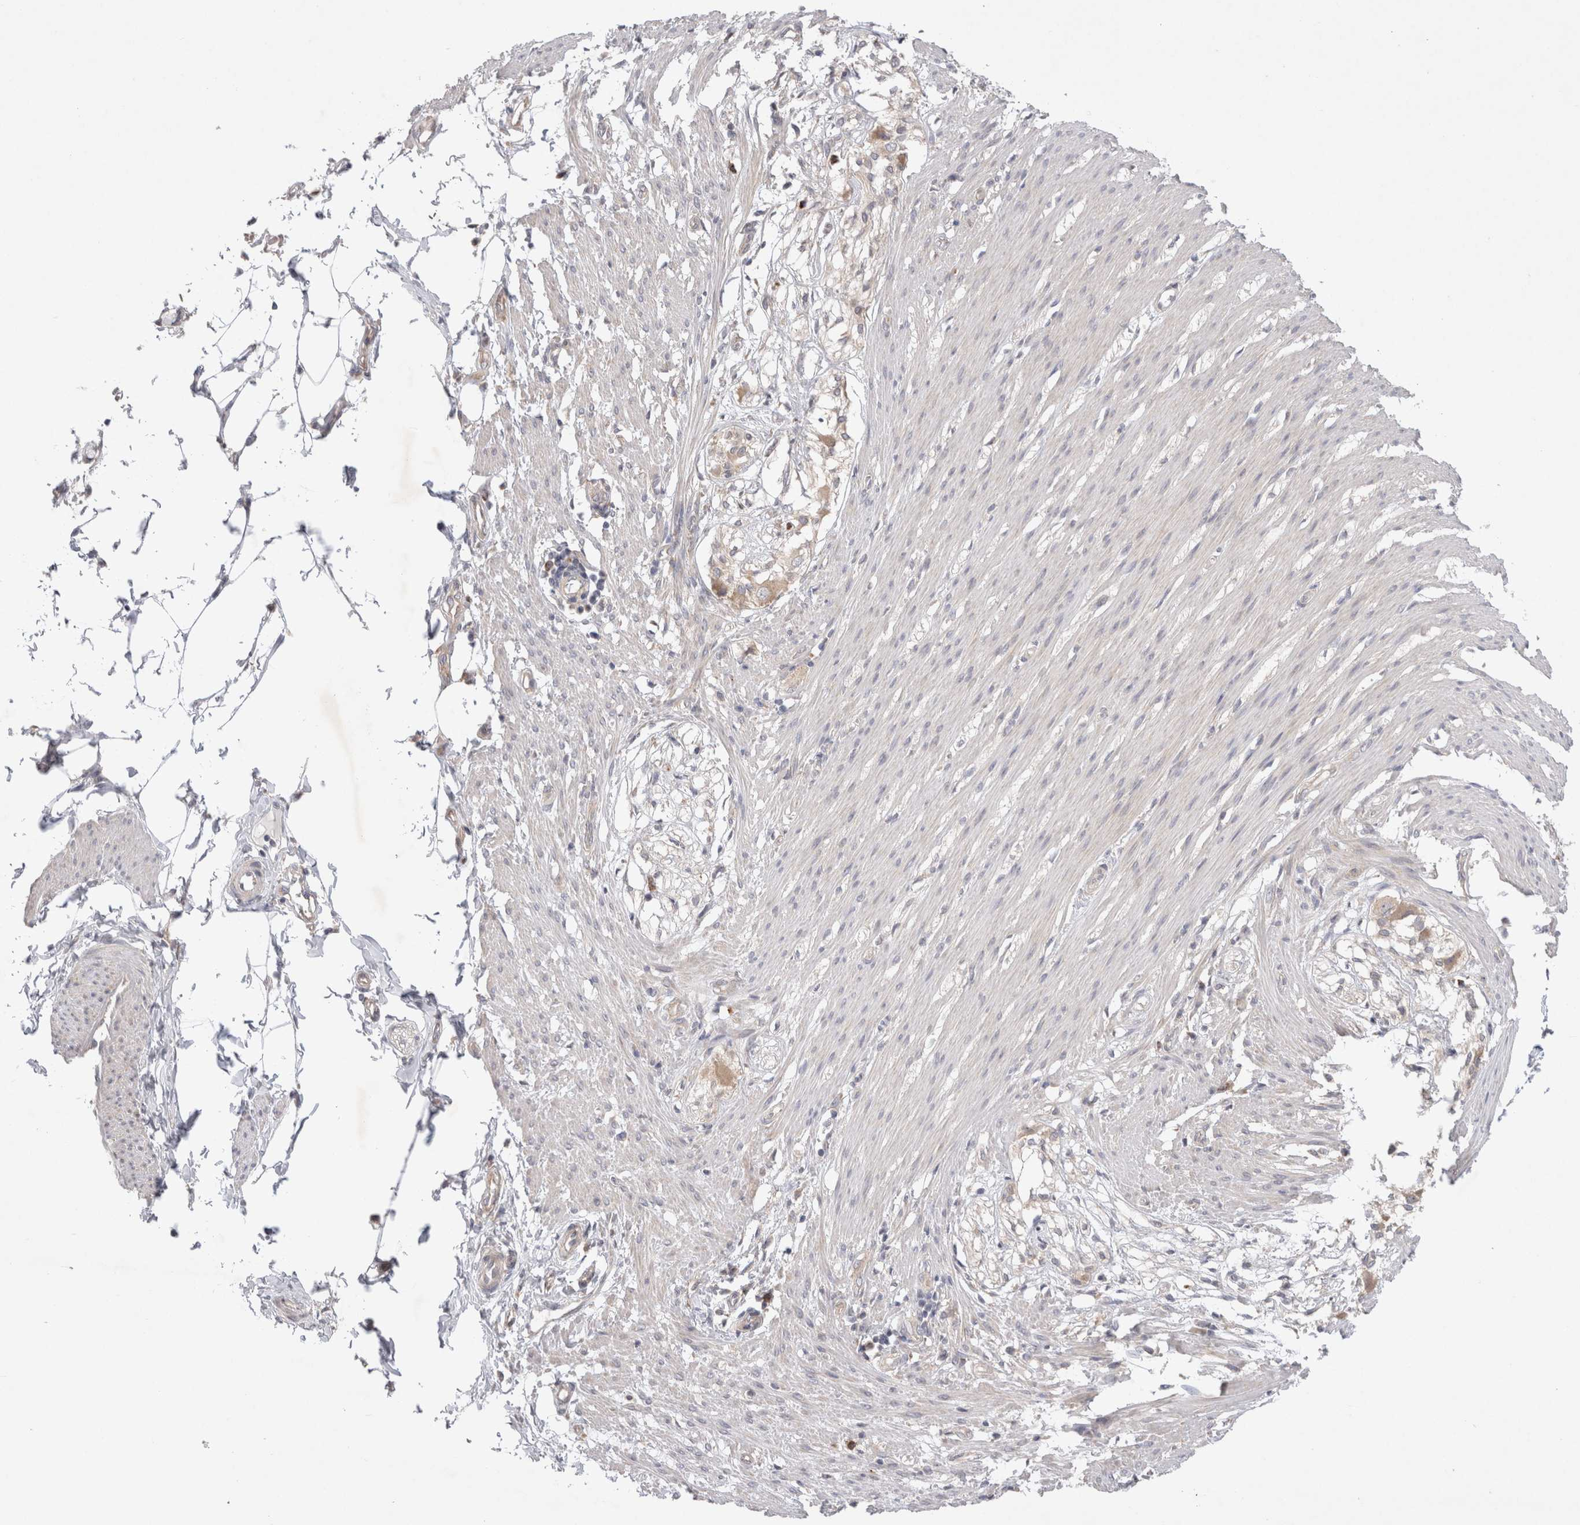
{"staining": {"intensity": "weak", "quantity": "<25%", "location": "cytoplasmic/membranous"}, "tissue": "smooth muscle", "cell_type": "Smooth muscle cells", "image_type": "normal", "snomed": [{"axis": "morphology", "description": "Normal tissue, NOS"}, {"axis": "morphology", "description": "Adenocarcinoma, NOS"}, {"axis": "topography", "description": "Smooth muscle"}, {"axis": "topography", "description": "Colon"}], "caption": "Unremarkable smooth muscle was stained to show a protein in brown. There is no significant staining in smooth muscle cells.", "gene": "NPC1", "patient": {"sex": "male", "age": 14}}